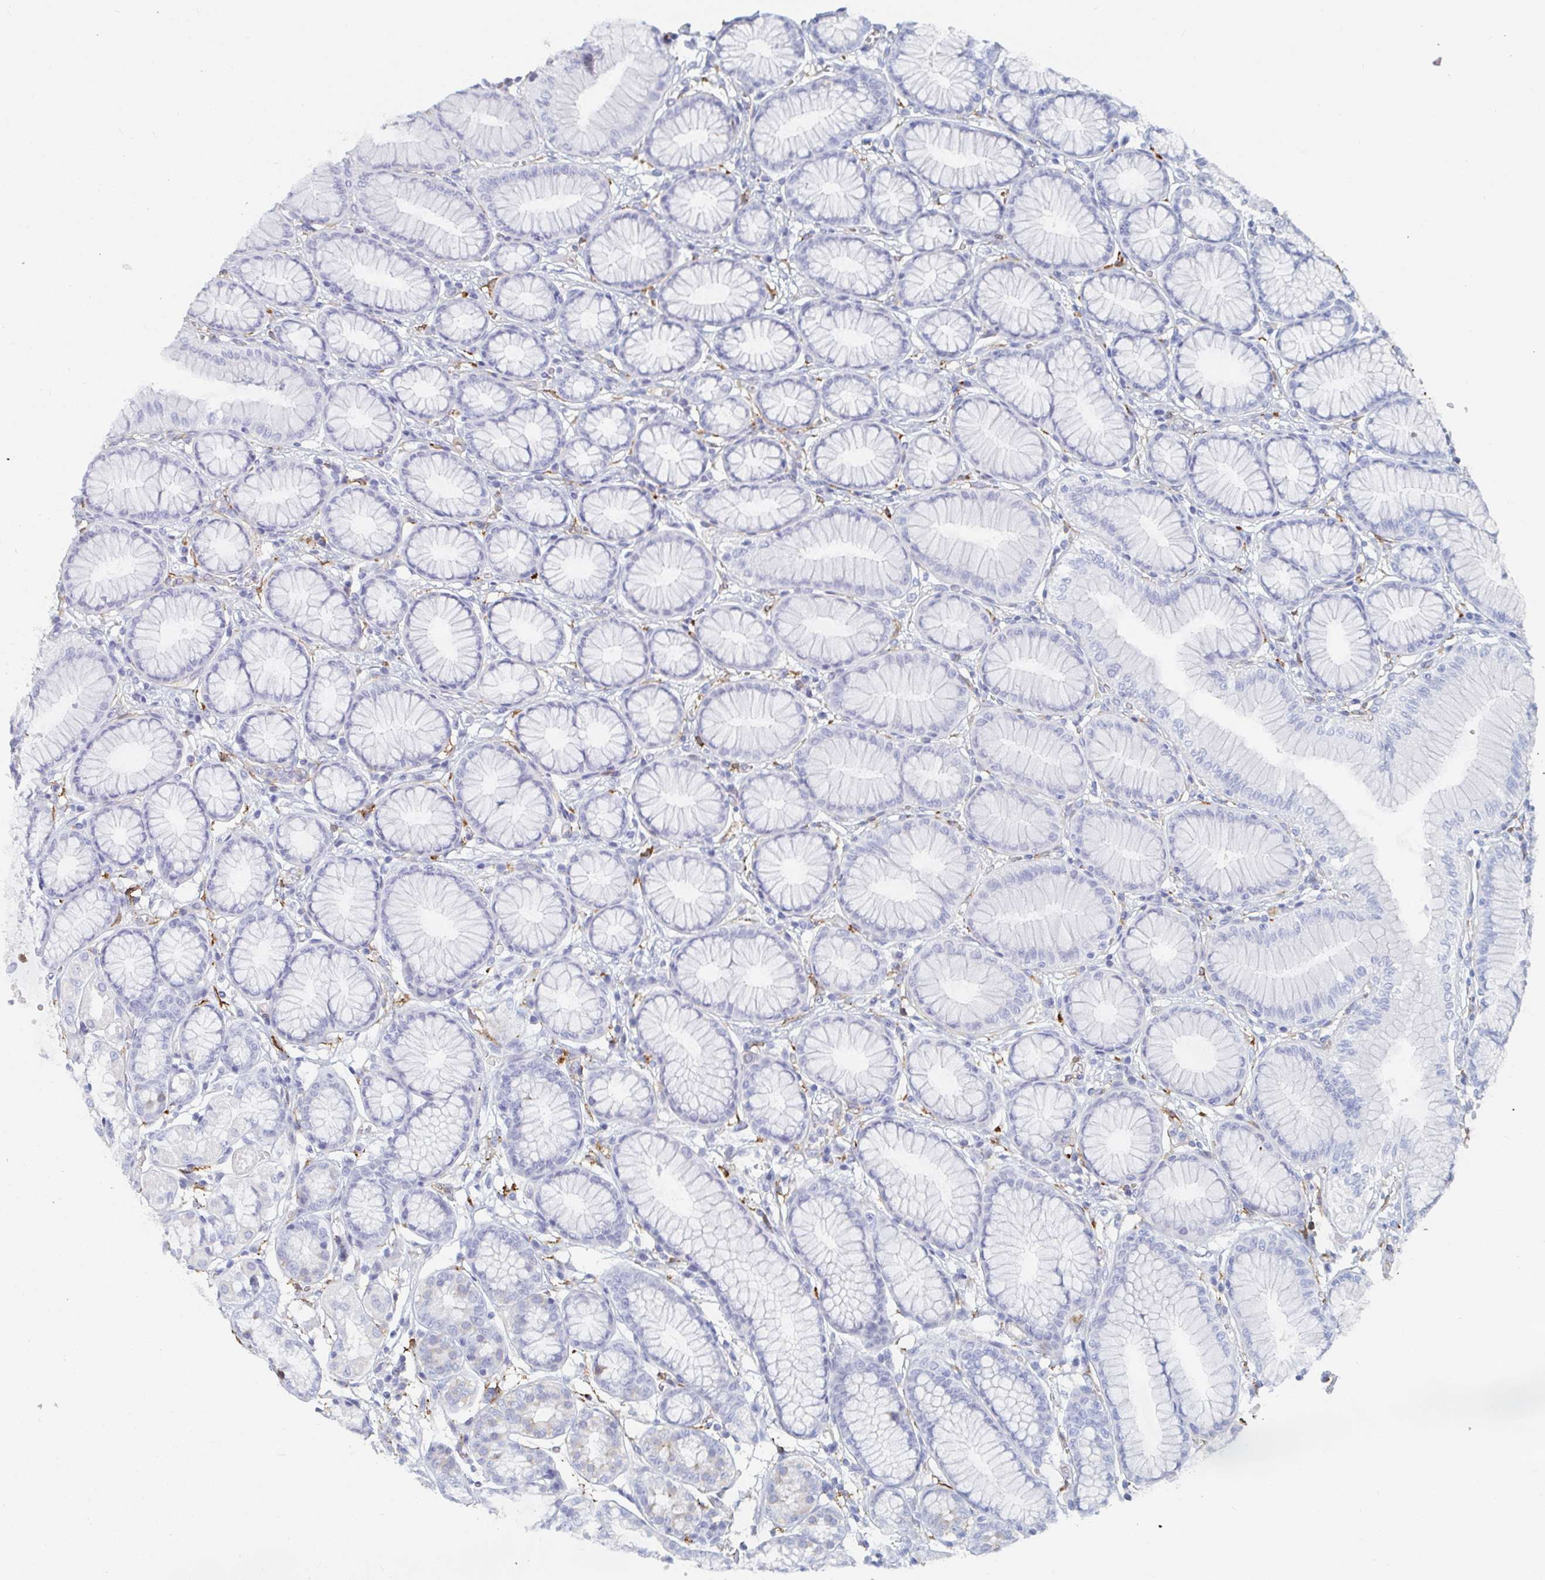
{"staining": {"intensity": "negative", "quantity": "none", "location": "none"}, "tissue": "stomach", "cell_type": "Glandular cells", "image_type": "normal", "snomed": [{"axis": "morphology", "description": "Normal tissue, NOS"}, {"axis": "topography", "description": "Stomach"}, {"axis": "topography", "description": "Stomach, lower"}], "caption": "High magnification brightfield microscopy of normal stomach stained with DAB (brown) and counterstained with hematoxylin (blue): glandular cells show no significant positivity.", "gene": "DAB2", "patient": {"sex": "male", "age": 76}}